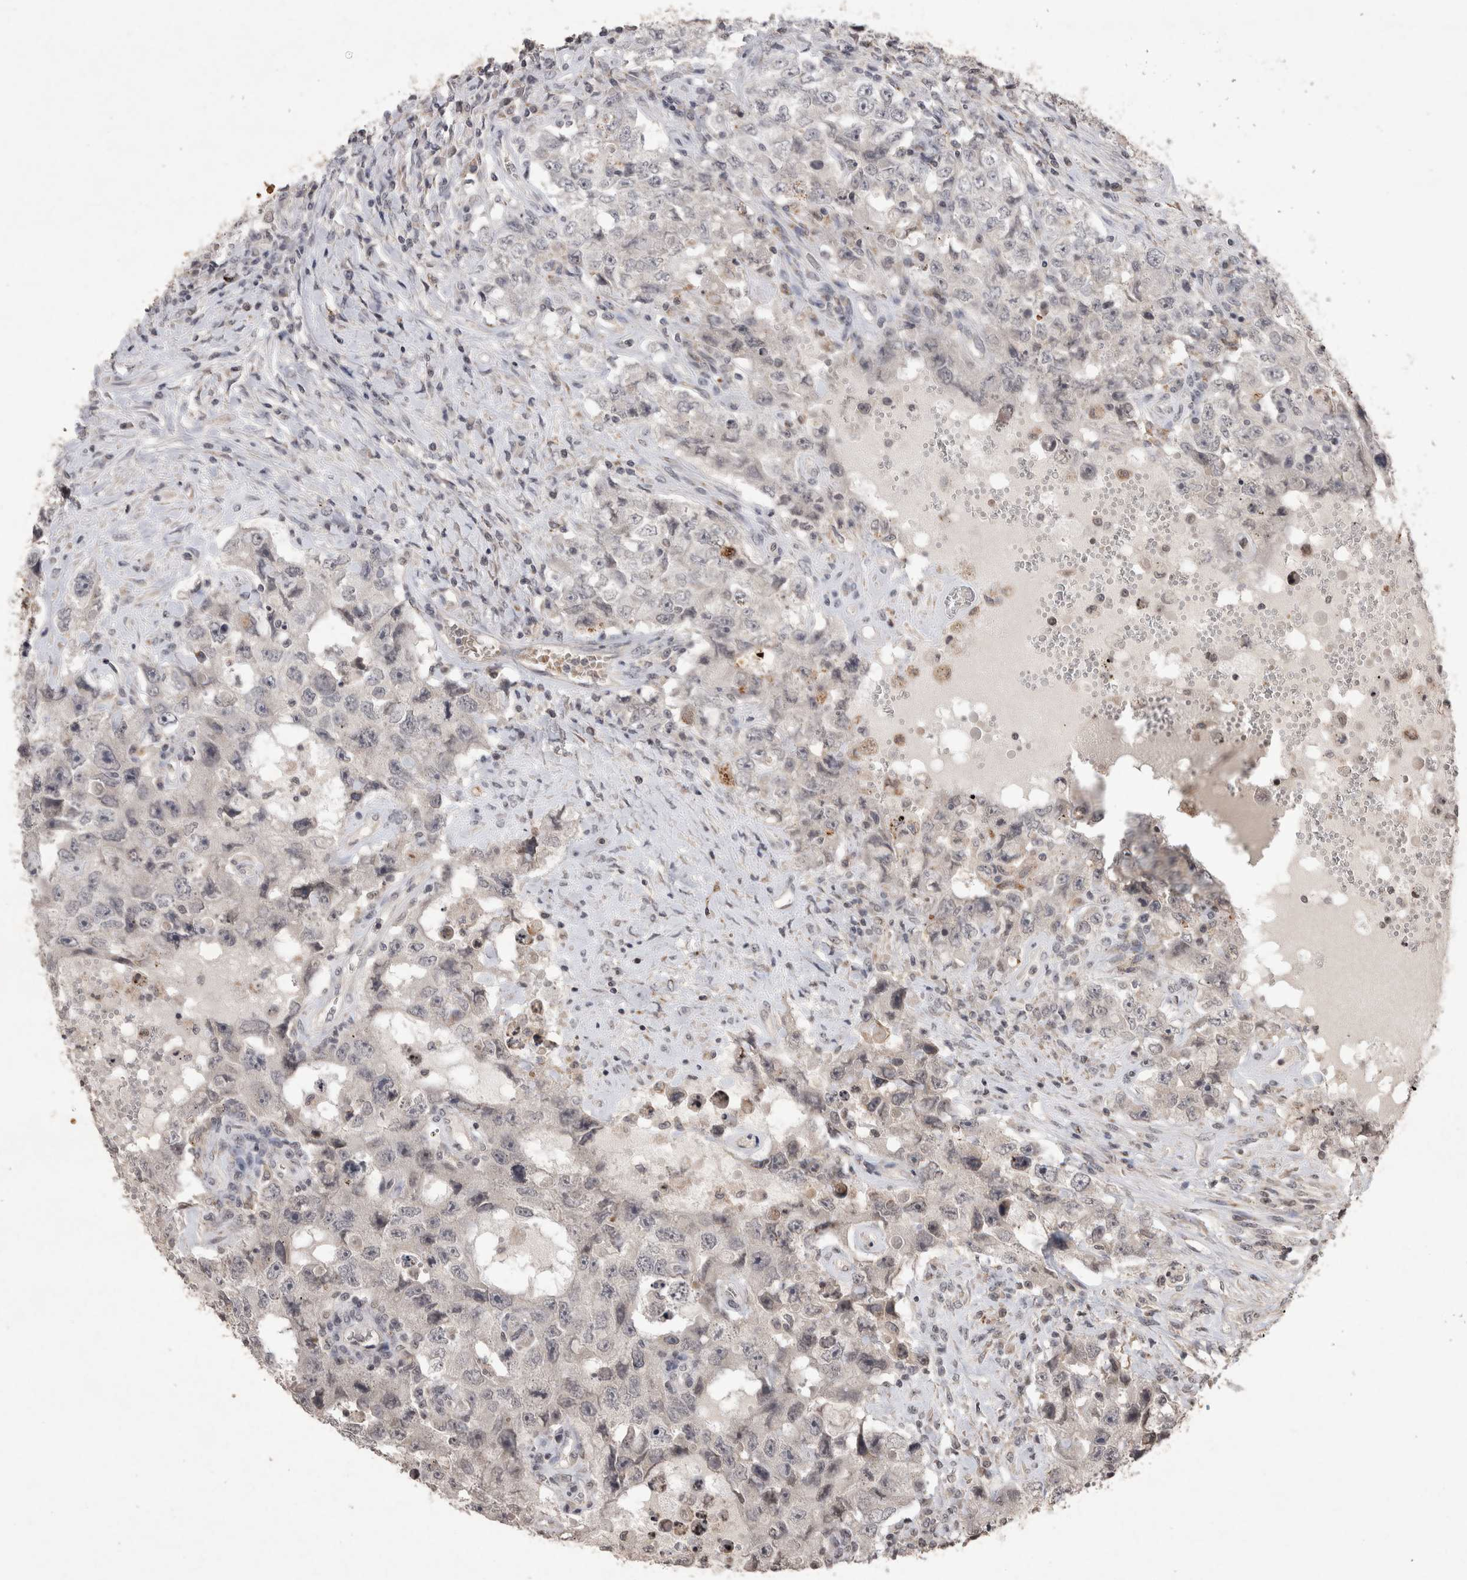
{"staining": {"intensity": "negative", "quantity": "none", "location": "none"}, "tissue": "testis cancer", "cell_type": "Tumor cells", "image_type": "cancer", "snomed": [{"axis": "morphology", "description": "Carcinoma, Embryonal, NOS"}, {"axis": "topography", "description": "Testis"}], "caption": "IHC photomicrograph of neoplastic tissue: human testis cancer stained with DAB (3,3'-diaminobenzidine) demonstrates no significant protein positivity in tumor cells.", "gene": "HRK", "patient": {"sex": "male", "age": 26}}